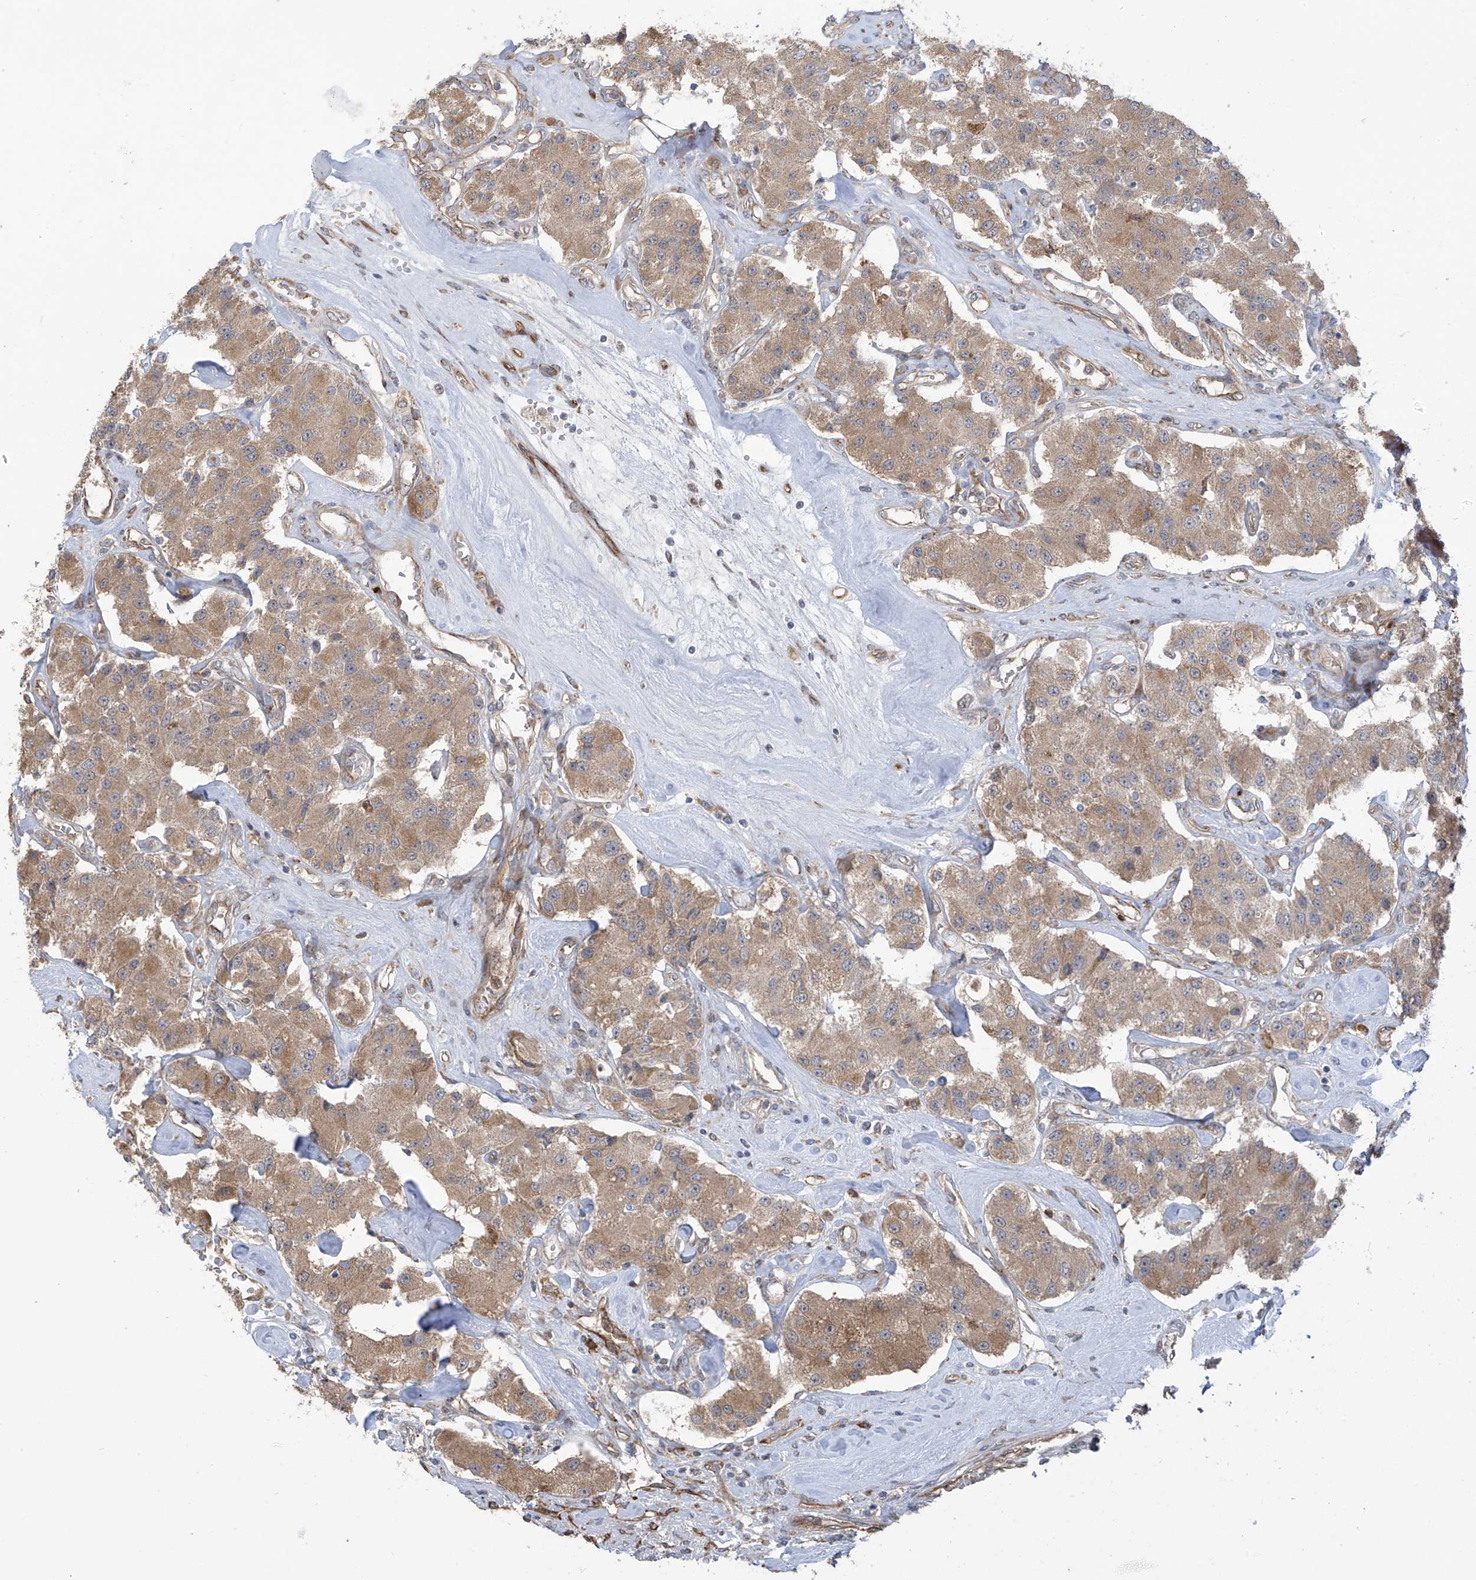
{"staining": {"intensity": "moderate", "quantity": ">75%", "location": "cytoplasmic/membranous"}, "tissue": "carcinoid", "cell_type": "Tumor cells", "image_type": "cancer", "snomed": [{"axis": "morphology", "description": "Carcinoid, malignant, NOS"}, {"axis": "topography", "description": "Pancreas"}], "caption": "Immunohistochemistry (IHC) staining of carcinoid, which exhibits medium levels of moderate cytoplasmic/membranous staining in about >75% of tumor cells indicating moderate cytoplasmic/membranous protein expression. The staining was performed using DAB (brown) for protein detection and nuclei were counterstained in hematoxylin (blue).", "gene": "KIAA1522", "patient": {"sex": "male", "age": 41}}